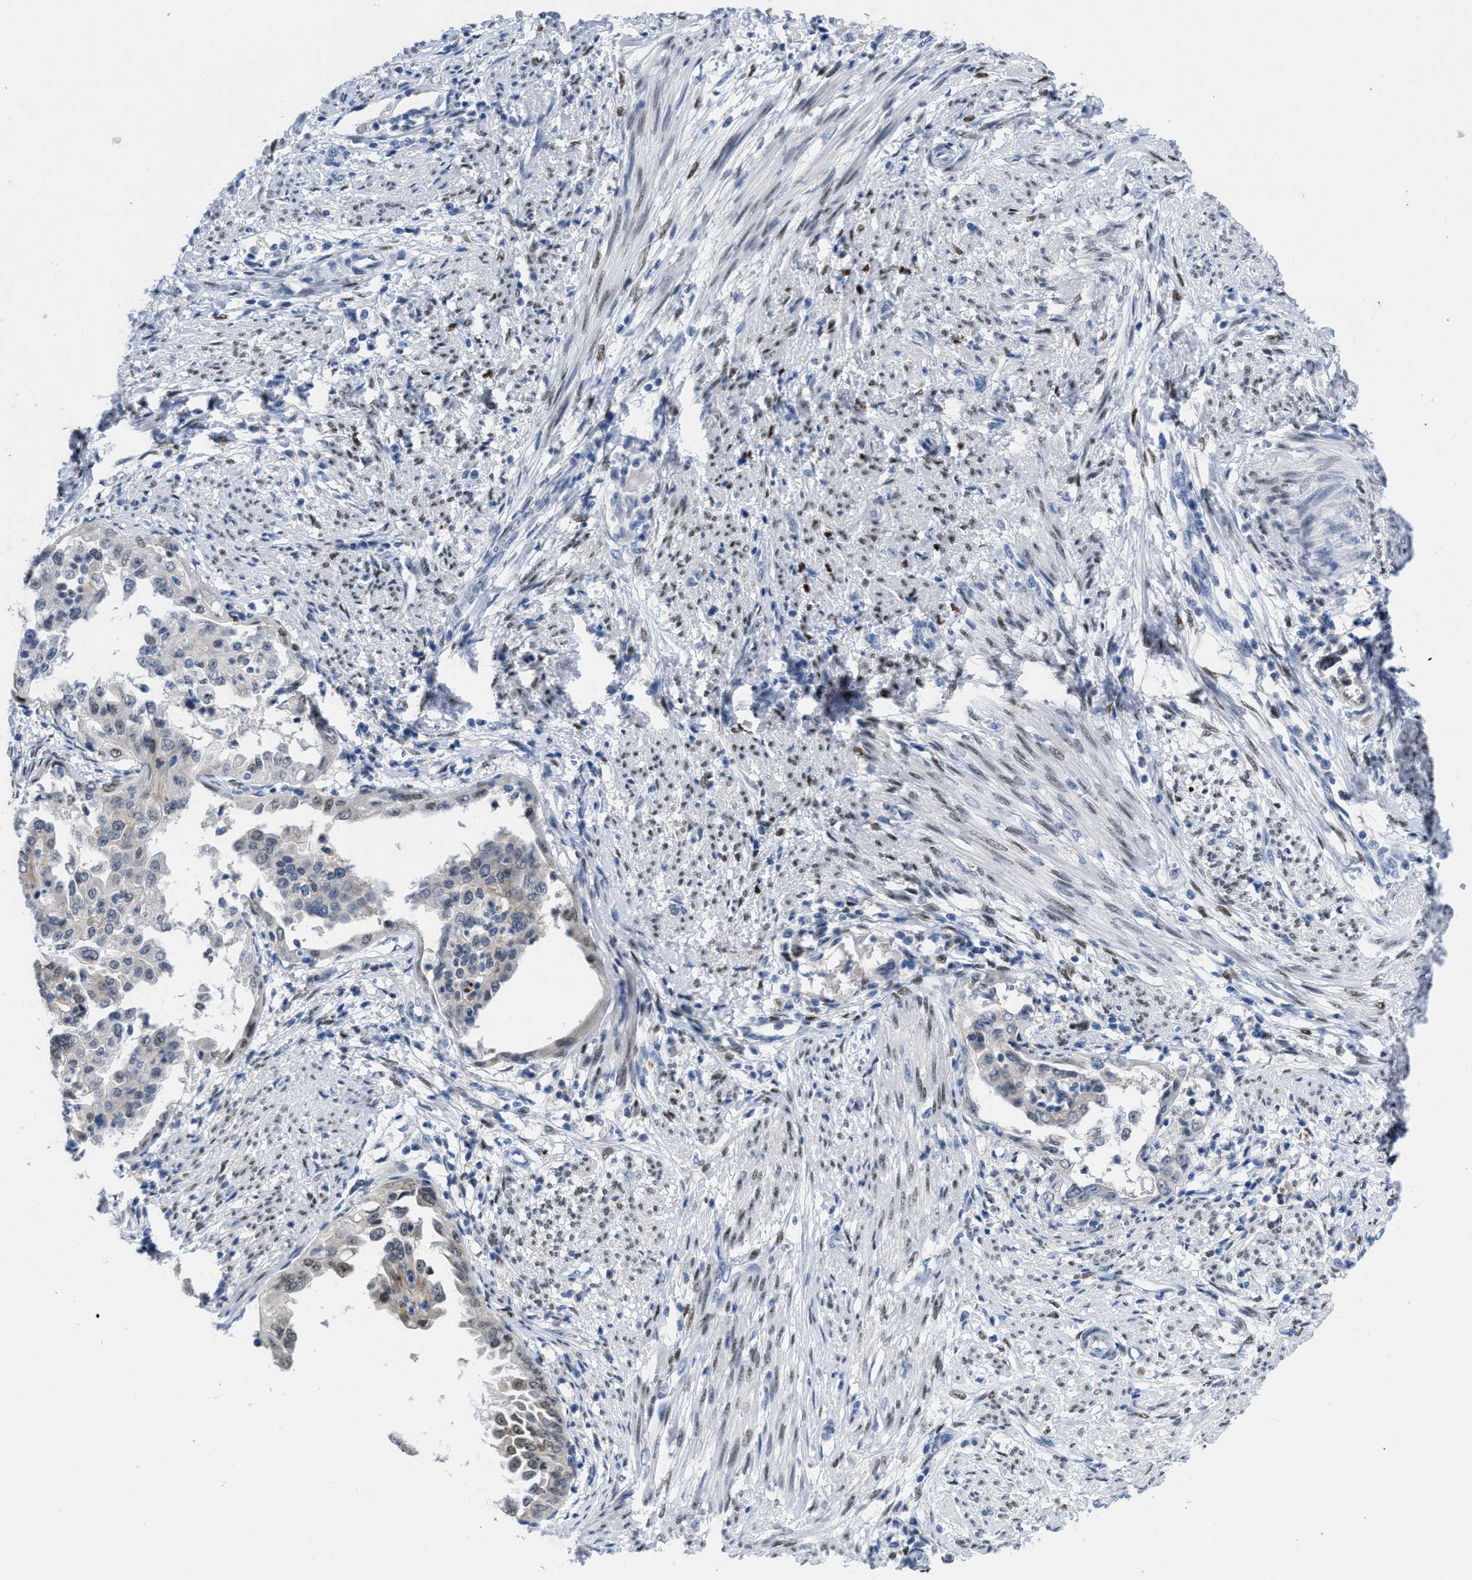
{"staining": {"intensity": "weak", "quantity": "25%-75%", "location": "nuclear"}, "tissue": "endometrial cancer", "cell_type": "Tumor cells", "image_type": "cancer", "snomed": [{"axis": "morphology", "description": "Adenocarcinoma, NOS"}, {"axis": "topography", "description": "Endometrium"}], "caption": "Immunohistochemical staining of human endometrial cancer (adenocarcinoma) shows weak nuclear protein staining in approximately 25%-75% of tumor cells. The staining was performed using DAB (3,3'-diaminobenzidine), with brown indicating positive protein expression. Nuclei are stained blue with hematoxylin.", "gene": "NFIX", "patient": {"sex": "female", "age": 85}}